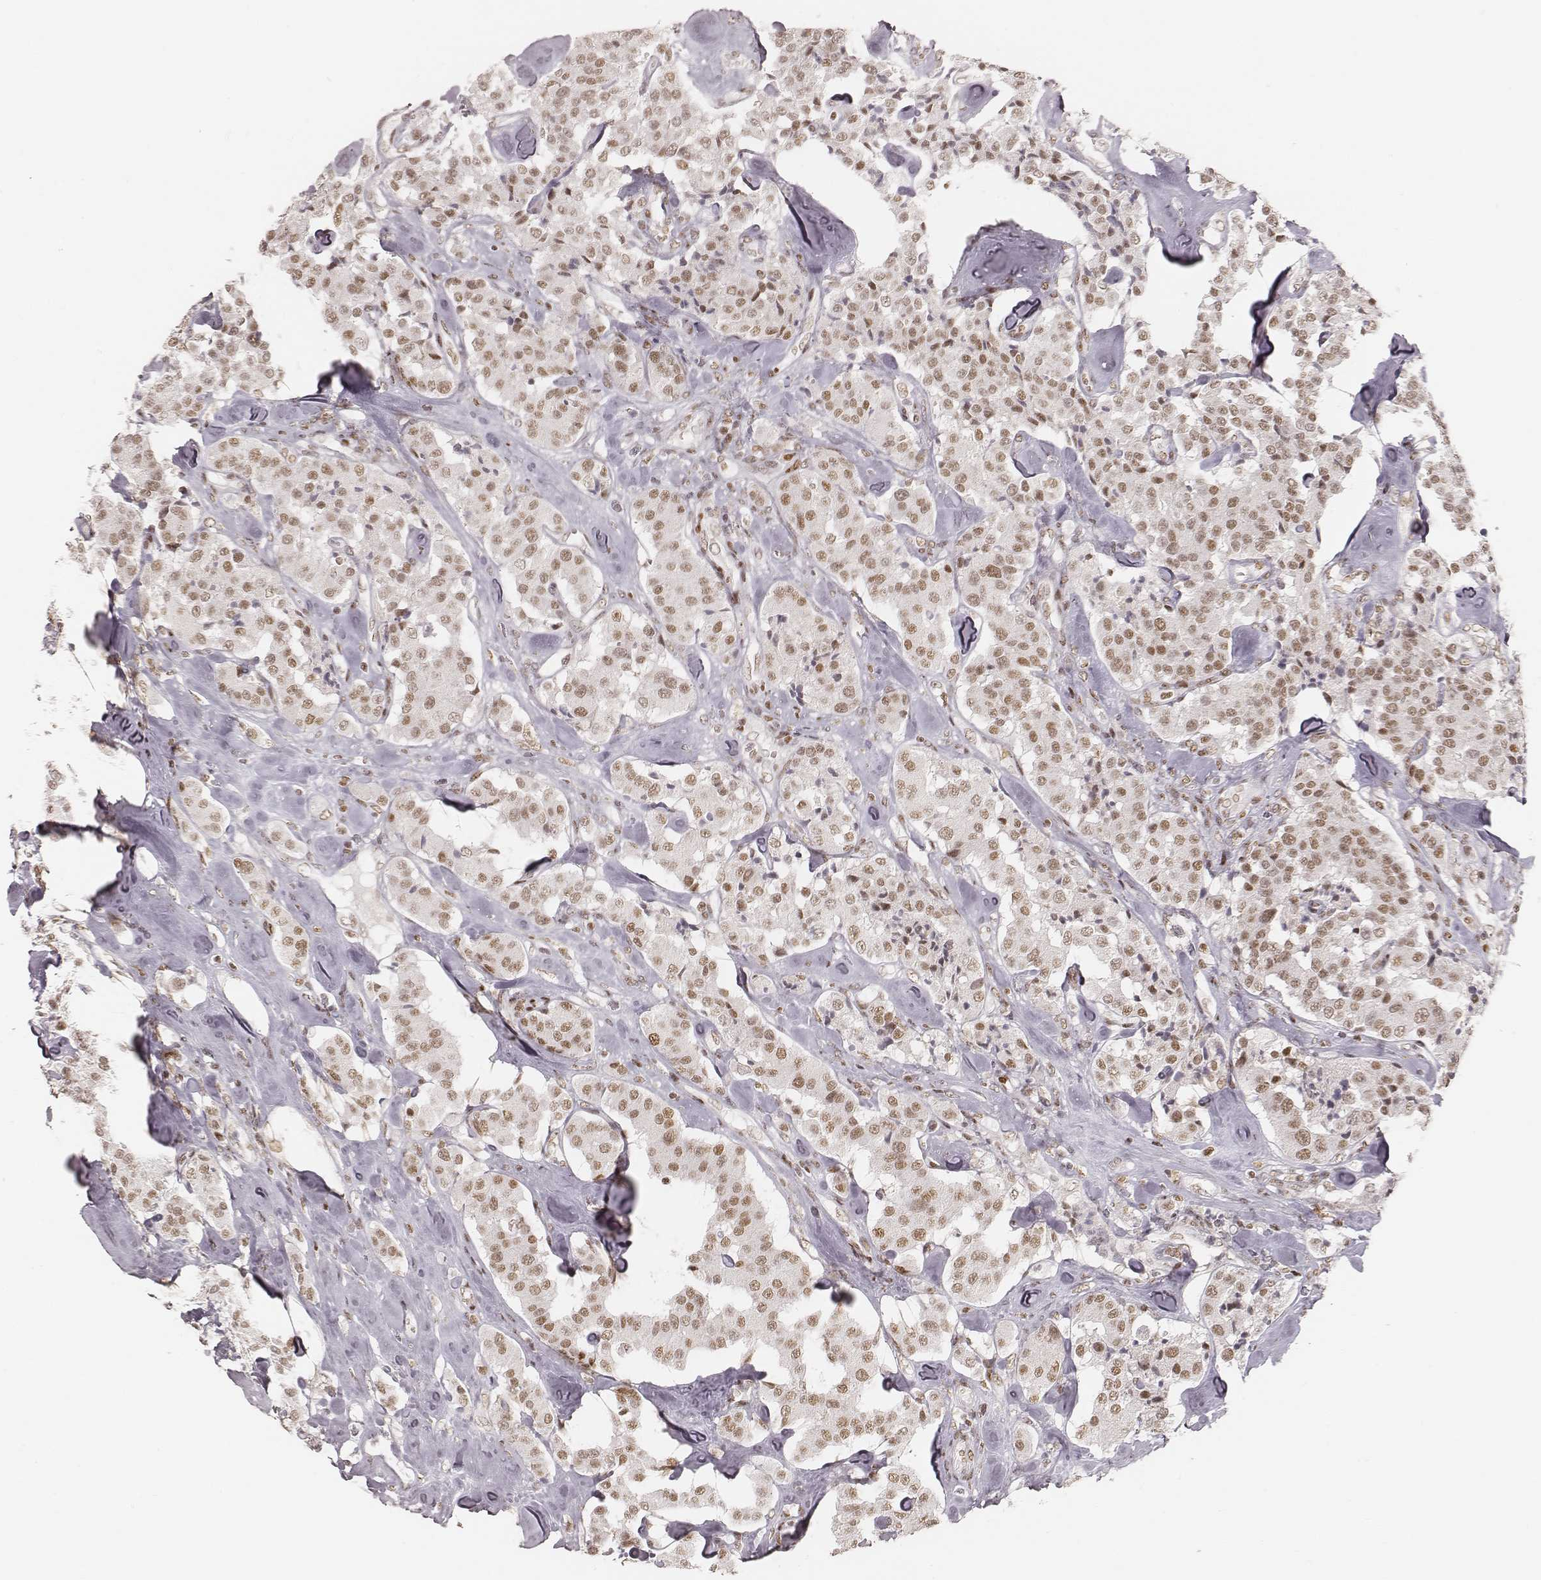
{"staining": {"intensity": "moderate", "quantity": ">75%", "location": "nuclear"}, "tissue": "carcinoid", "cell_type": "Tumor cells", "image_type": "cancer", "snomed": [{"axis": "morphology", "description": "Carcinoid, malignant, NOS"}, {"axis": "topography", "description": "Pancreas"}], "caption": "Carcinoid (malignant) stained for a protein reveals moderate nuclear positivity in tumor cells. (Brightfield microscopy of DAB IHC at high magnification).", "gene": "HNRNPC", "patient": {"sex": "male", "age": 41}}